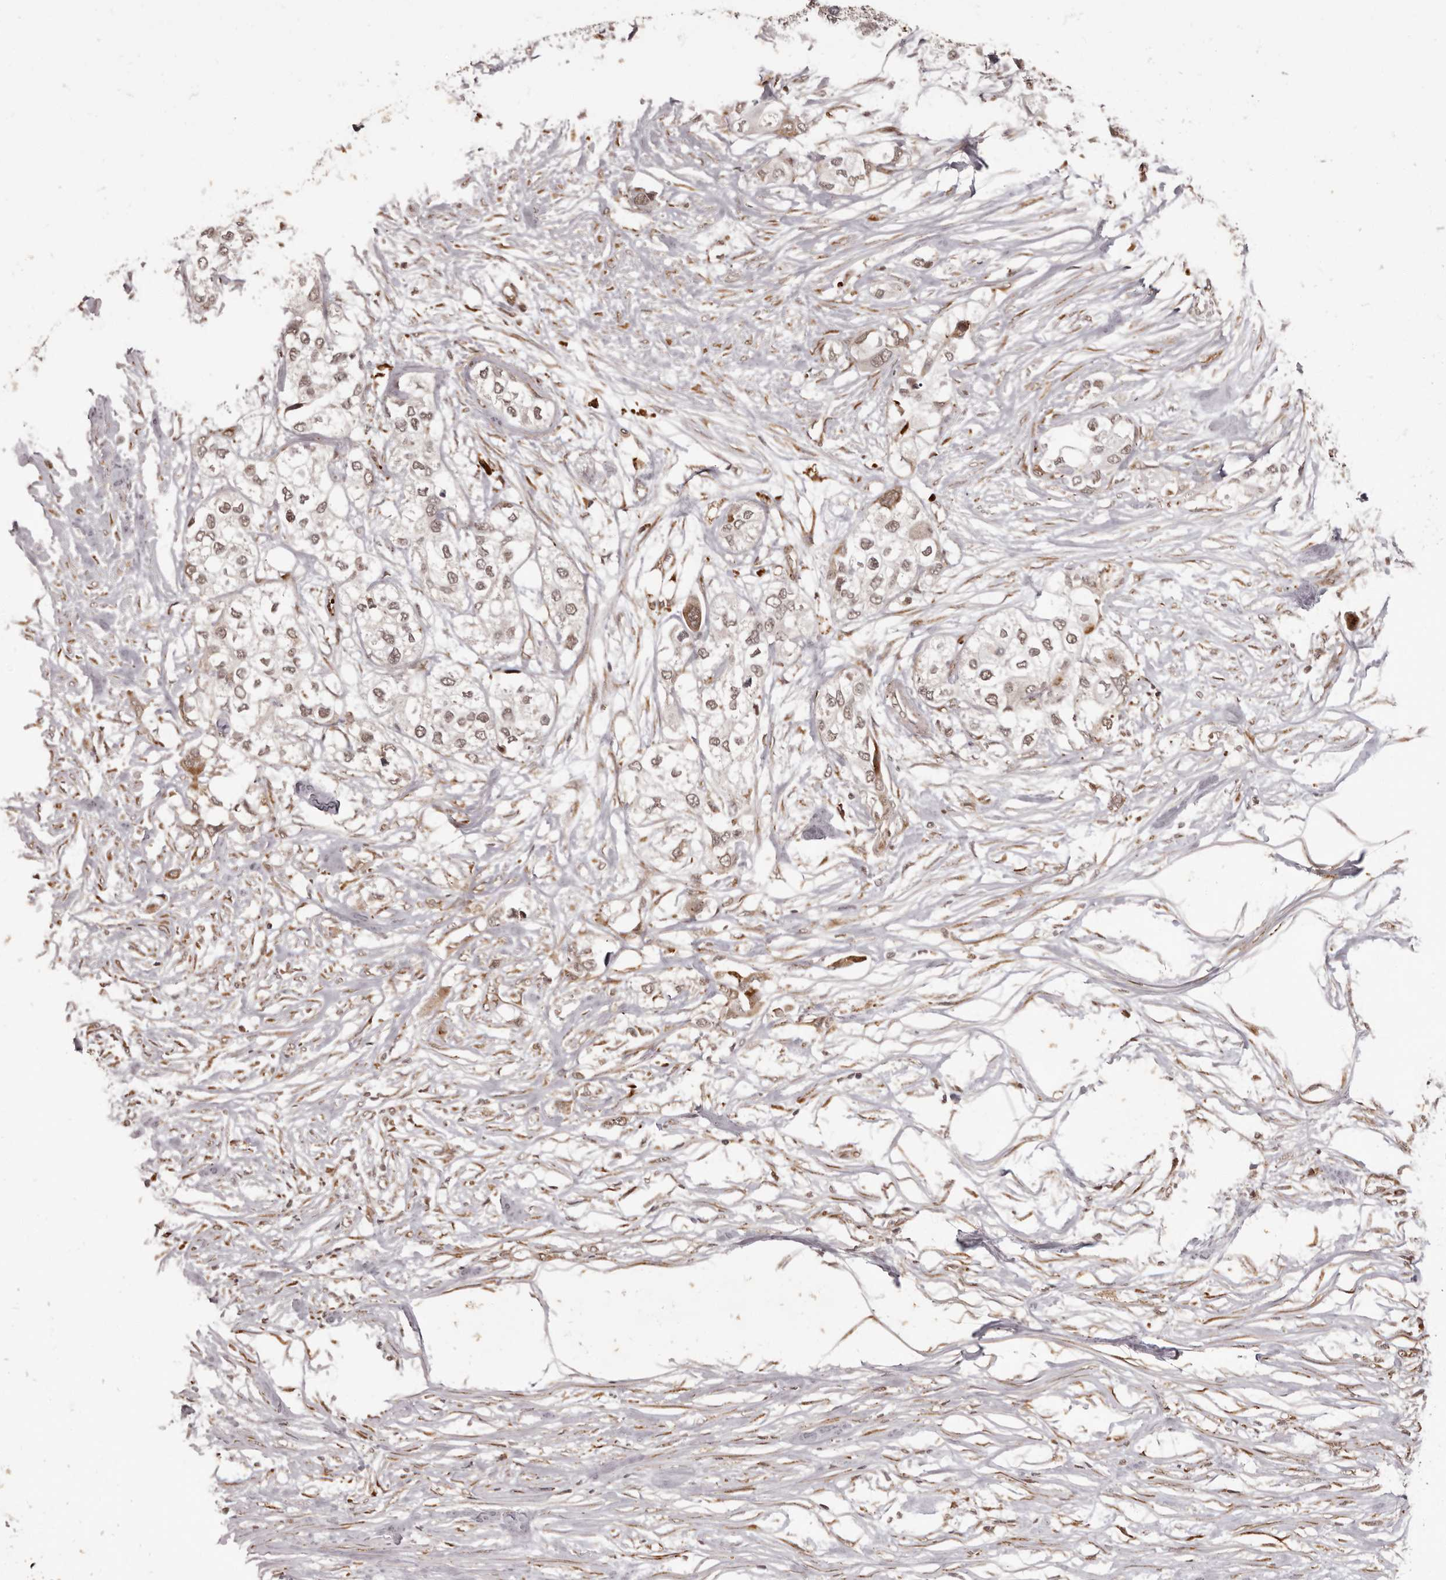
{"staining": {"intensity": "moderate", "quantity": "<25%", "location": "nuclear"}, "tissue": "urothelial cancer", "cell_type": "Tumor cells", "image_type": "cancer", "snomed": [{"axis": "morphology", "description": "Urothelial carcinoma, High grade"}, {"axis": "topography", "description": "Urinary bladder"}], "caption": "An immunohistochemistry (IHC) photomicrograph of tumor tissue is shown. Protein staining in brown labels moderate nuclear positivity in high-grade urothelial carcinoma within tumor cells.", "gene": "IL32", "patient": {"sex": "male", "age": 64}}